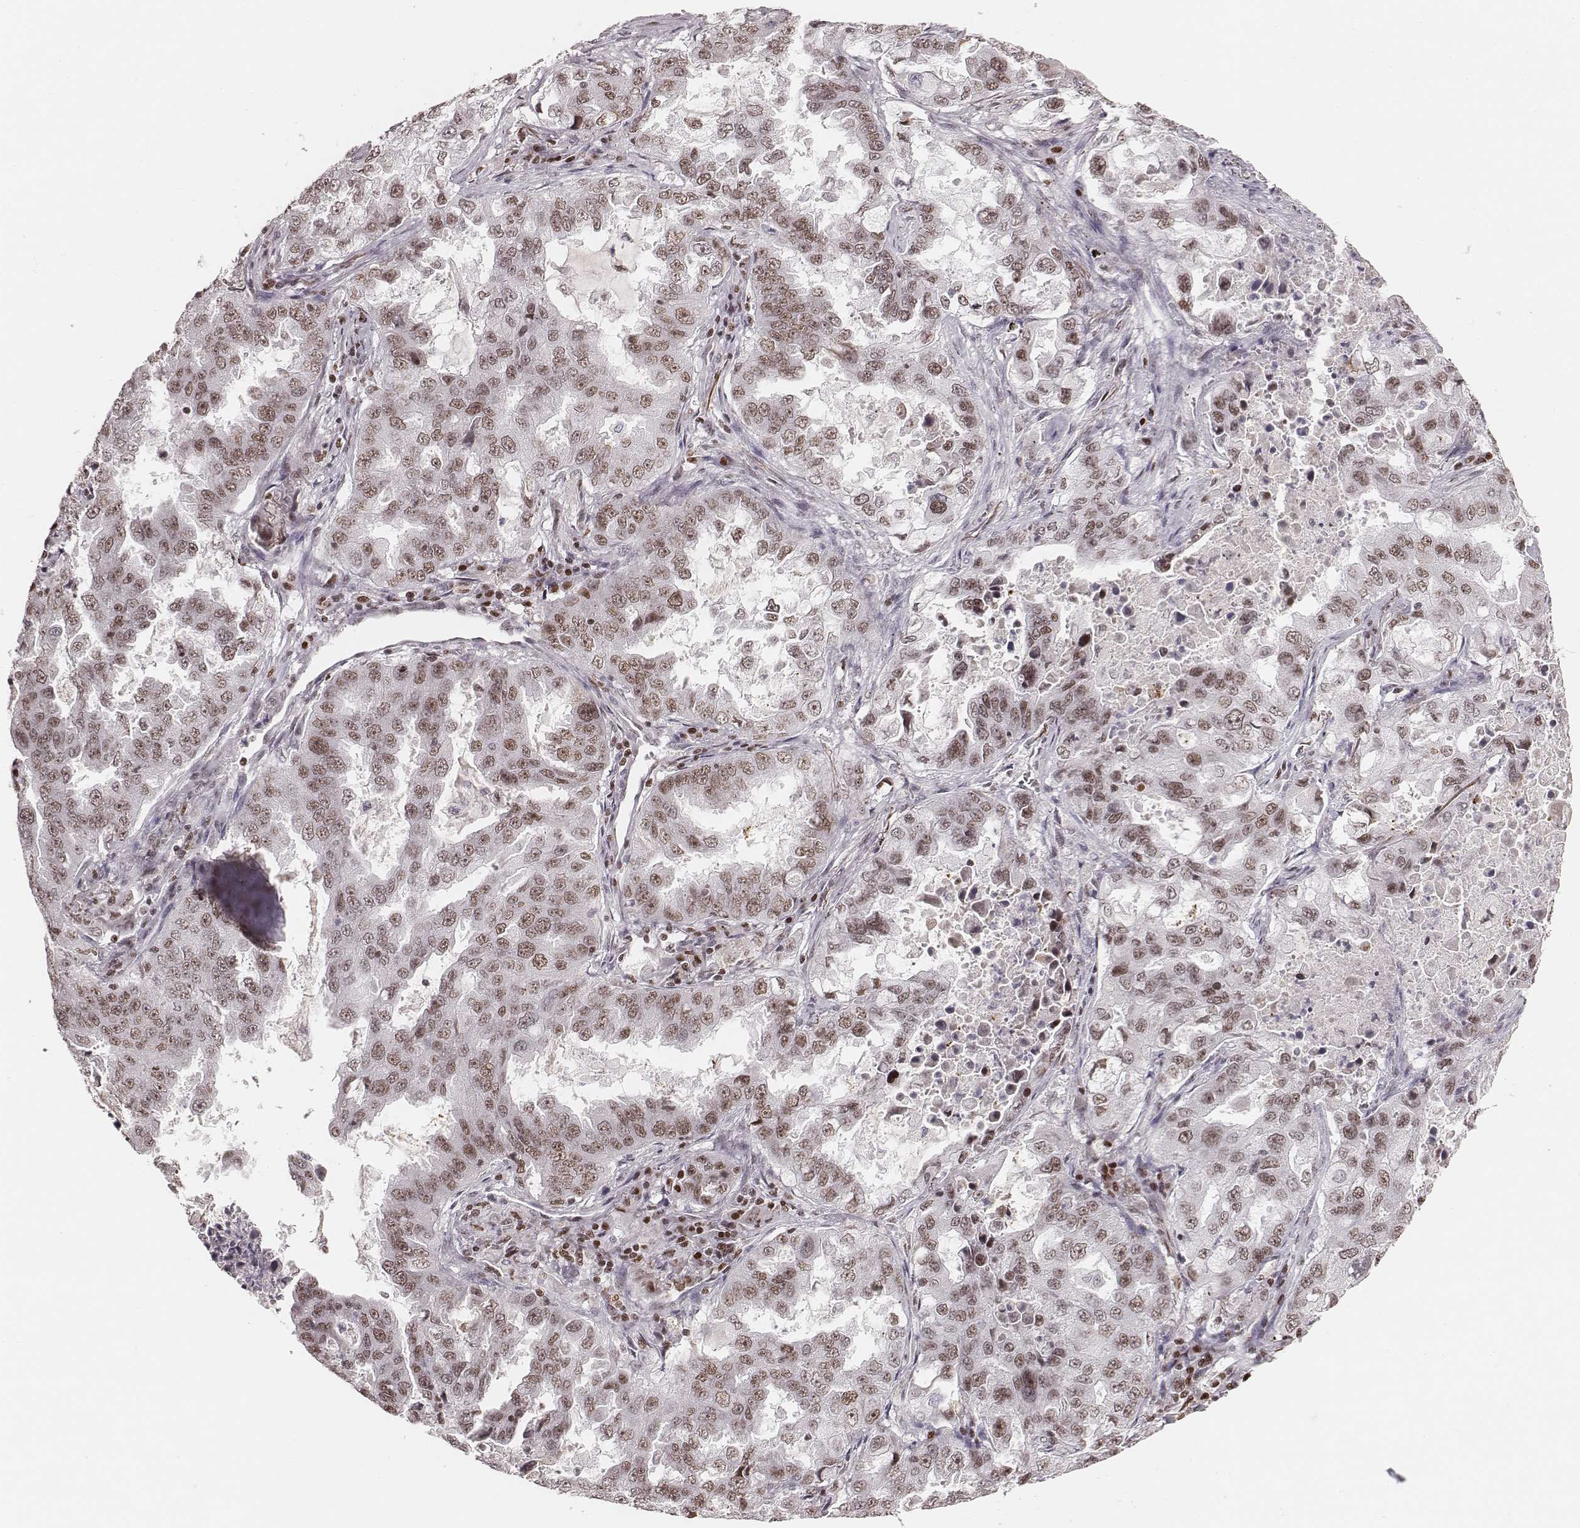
{"staining": {"intensity": "moderate", "quantity": ">75%", "location": "nuclear"}, "tissue": "lung cancer", "cell_type": "Tumor cells", "image_type": "cancer", "snomed": [{"axis": "morphology", "description": "Adenocarcinoma, NOS"}, {"axis": "topography", "description": "Lung"}], "caption": "Immunohistochemistry image of adenocarcinoma (lung) stained for a protein (brown), which displays medium levels of moderate nuclear expression in about >75% of tumor cells.", "gene": "PARP1", "patient": {"sex": "female", "age": 61}}